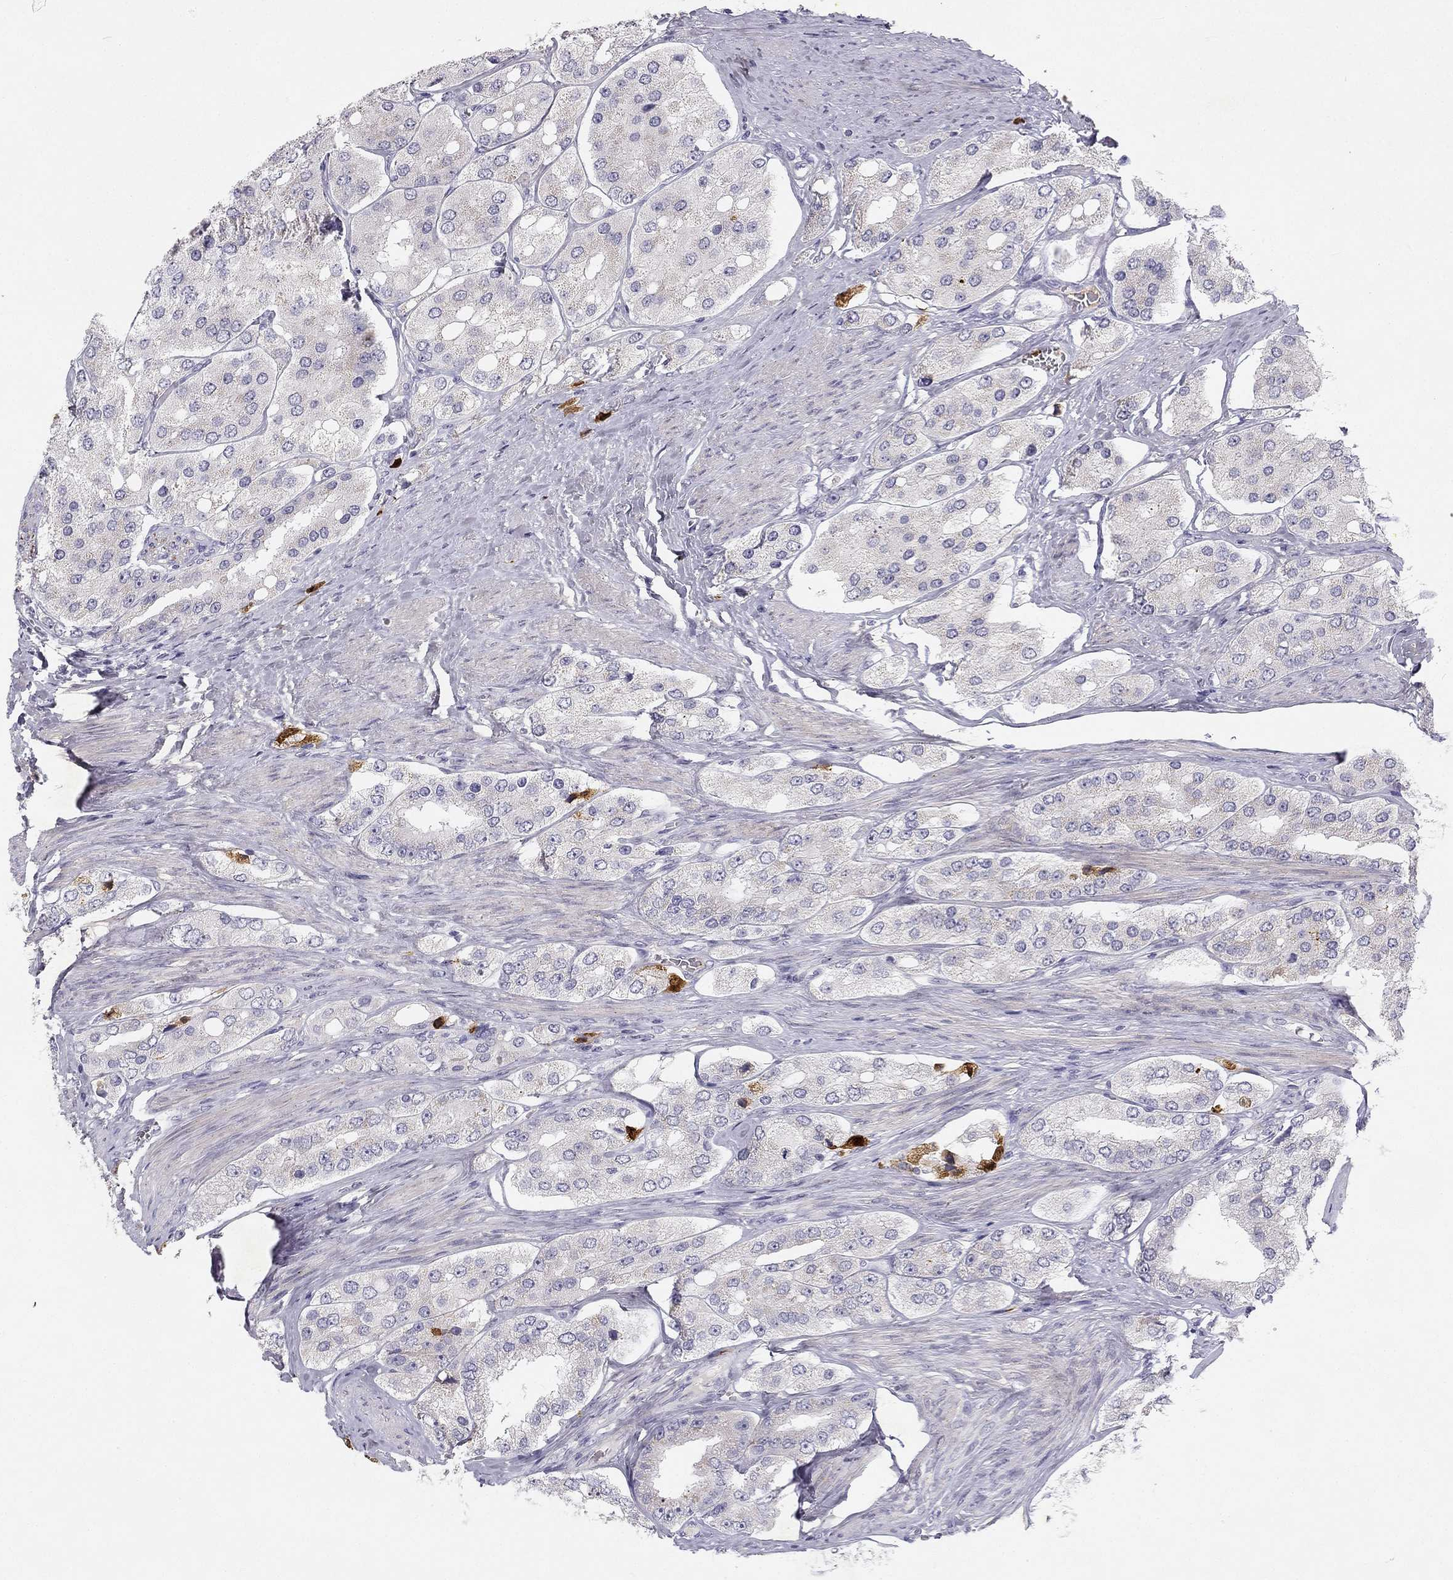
{"staining": {"intensity": "negative", "quantity": "none", "location": "none"}, "tissue": "prostate cancer", "cell_type": "Tumor cells", "image_type": "cancer", "snomed": [{"axis": "morphology", "description": "Adenocarcinoma, Low grade"}, {"axis": "topography", "description": "Prostate"}], "caption": "This is an IHC micrograph of human prostate low-grade adenocarcinoma. There is no positivity in tumor cells.", "gene": "SLC6A4", "patient": {"sex": "male", "age": 69}}